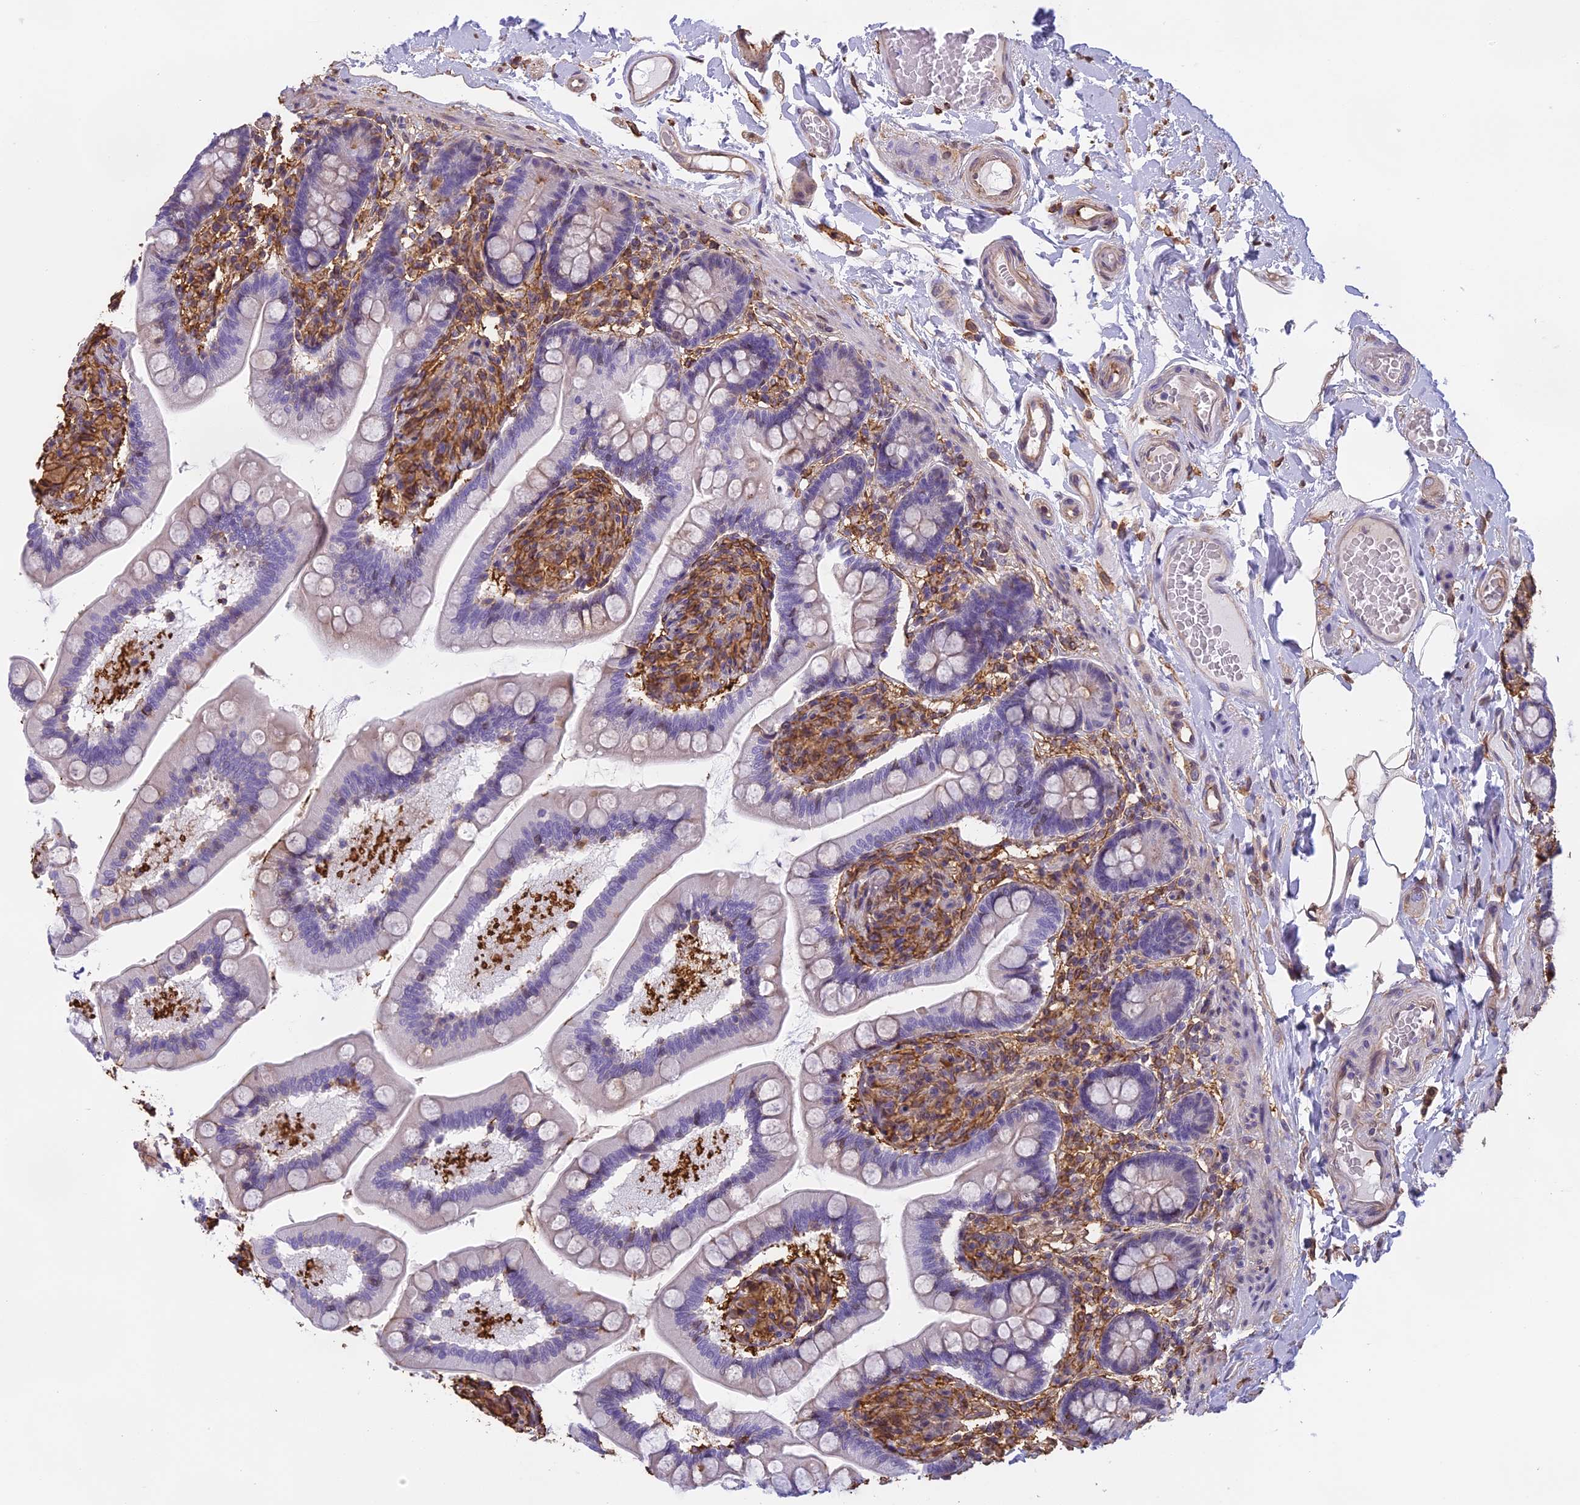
{"staining": {"intensity": "negative", "quantity": "none", "location": "none"}, "tissue": "small intestine", "cell_type": "Glandular cells", "image_type": "normal", "snomed": [{"axis": "morphology", "description": "Normal tissue, NOS"}, {"axis": "topography", "description": "Small intestine"}], "caption": "Histopathology image shows no significant protein staining in glandular cells of normal small intestine.", "gene": "TMEM255B", "patient": {"sex": "female", "age": 64}}